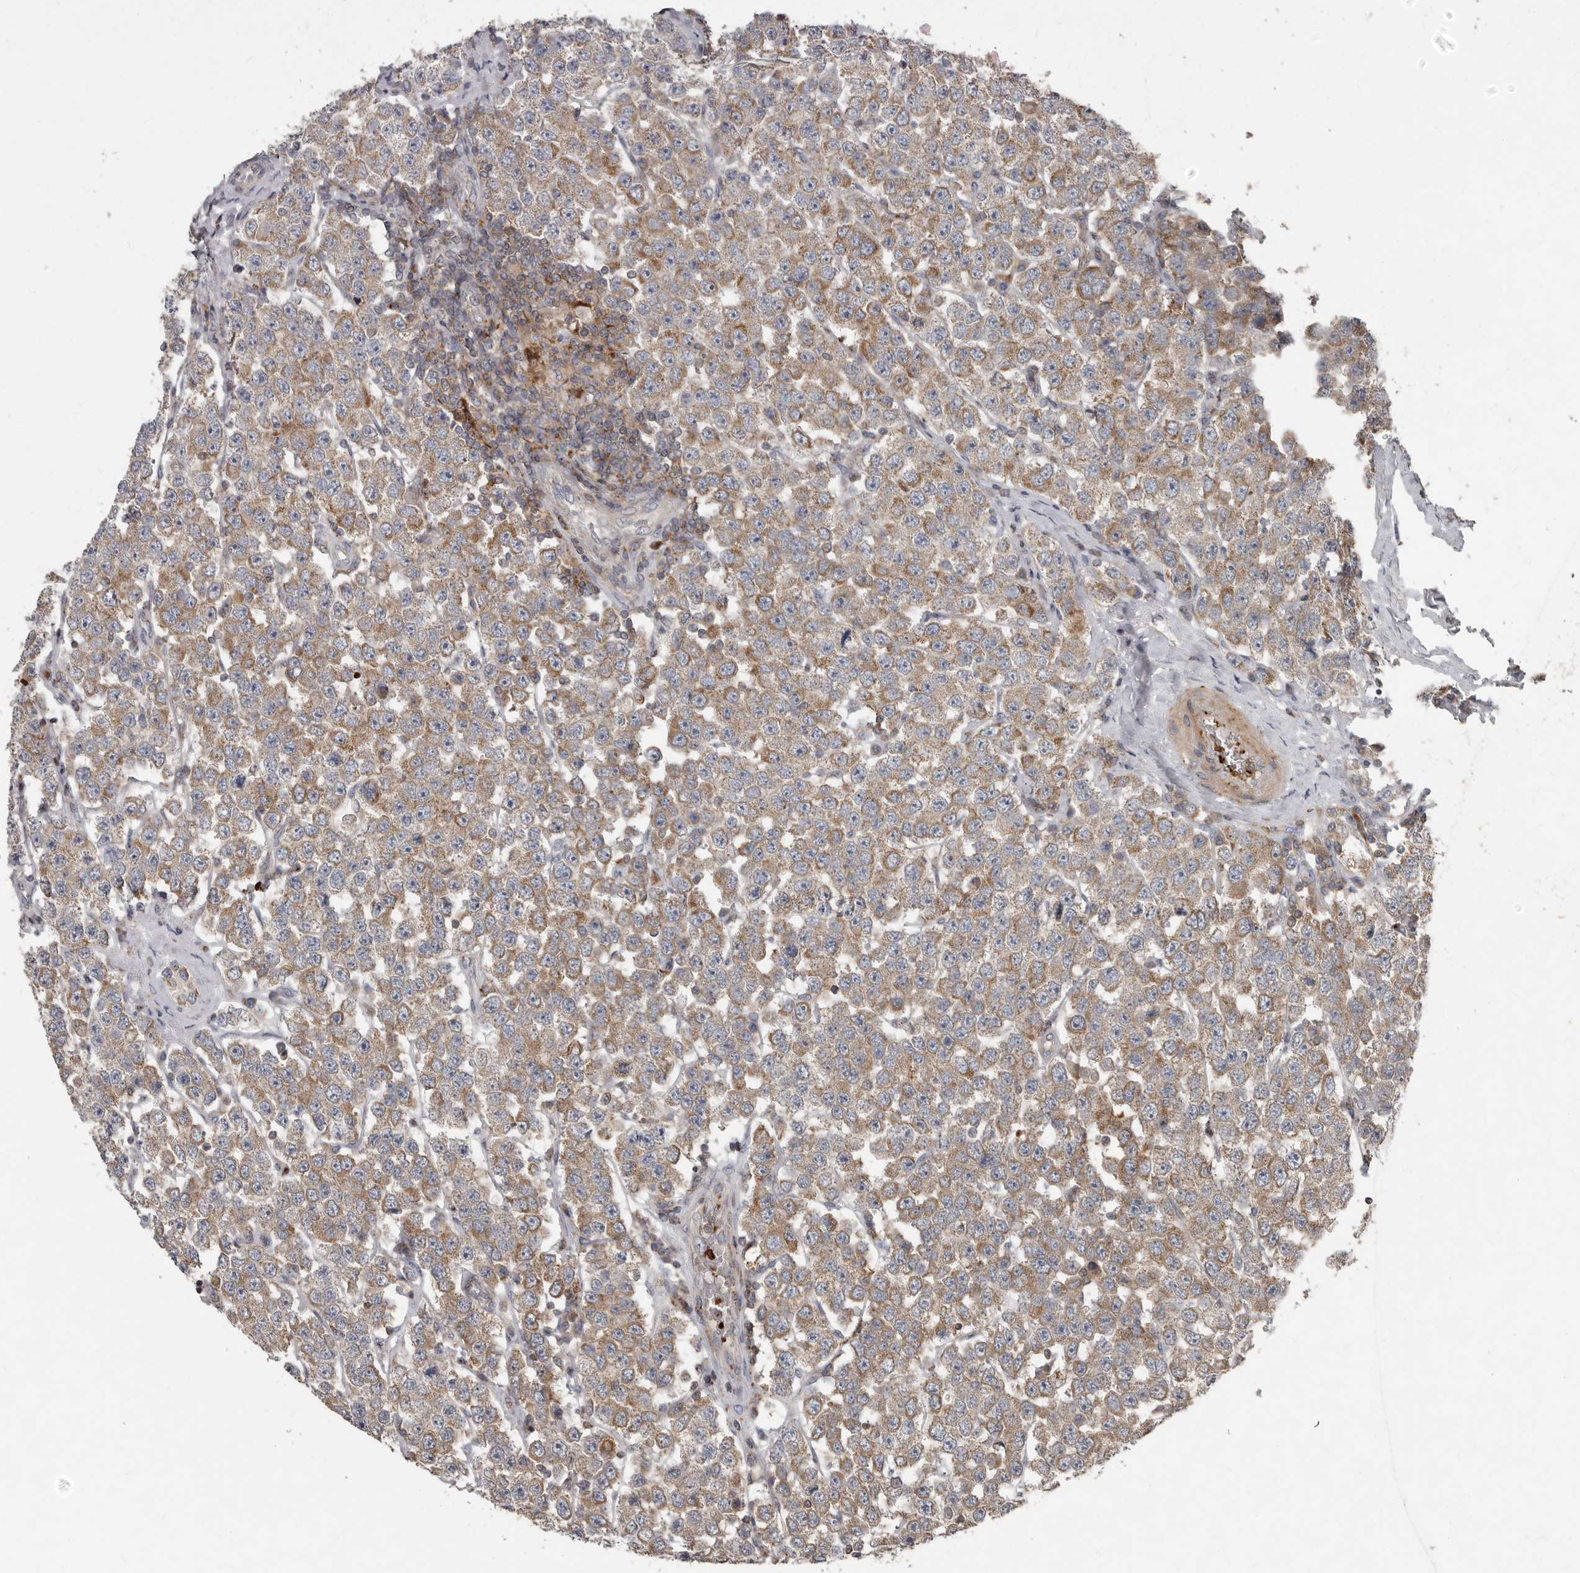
{"staining": {"intensity": "moderate", "quantity": ">75%", "location": "cytoplasmic/membranous"}, "tissue": "testis cancer", "cell_type": "Tumor cells", "image_type": "cancer", "snomed": [{"axis": "morphology", "description": "Seminoma, NOS"}, {"axis": "topography", "description": "Testis"}], "caption": "This photomicrograph demonstrates IHC staining of human testis cancer, with medium moderate cytoplasmic/membranous positivity in approximately >75% of tumor cells.", "gene": "FBXO31", "patient": {"sex": "male", "age": 28}}